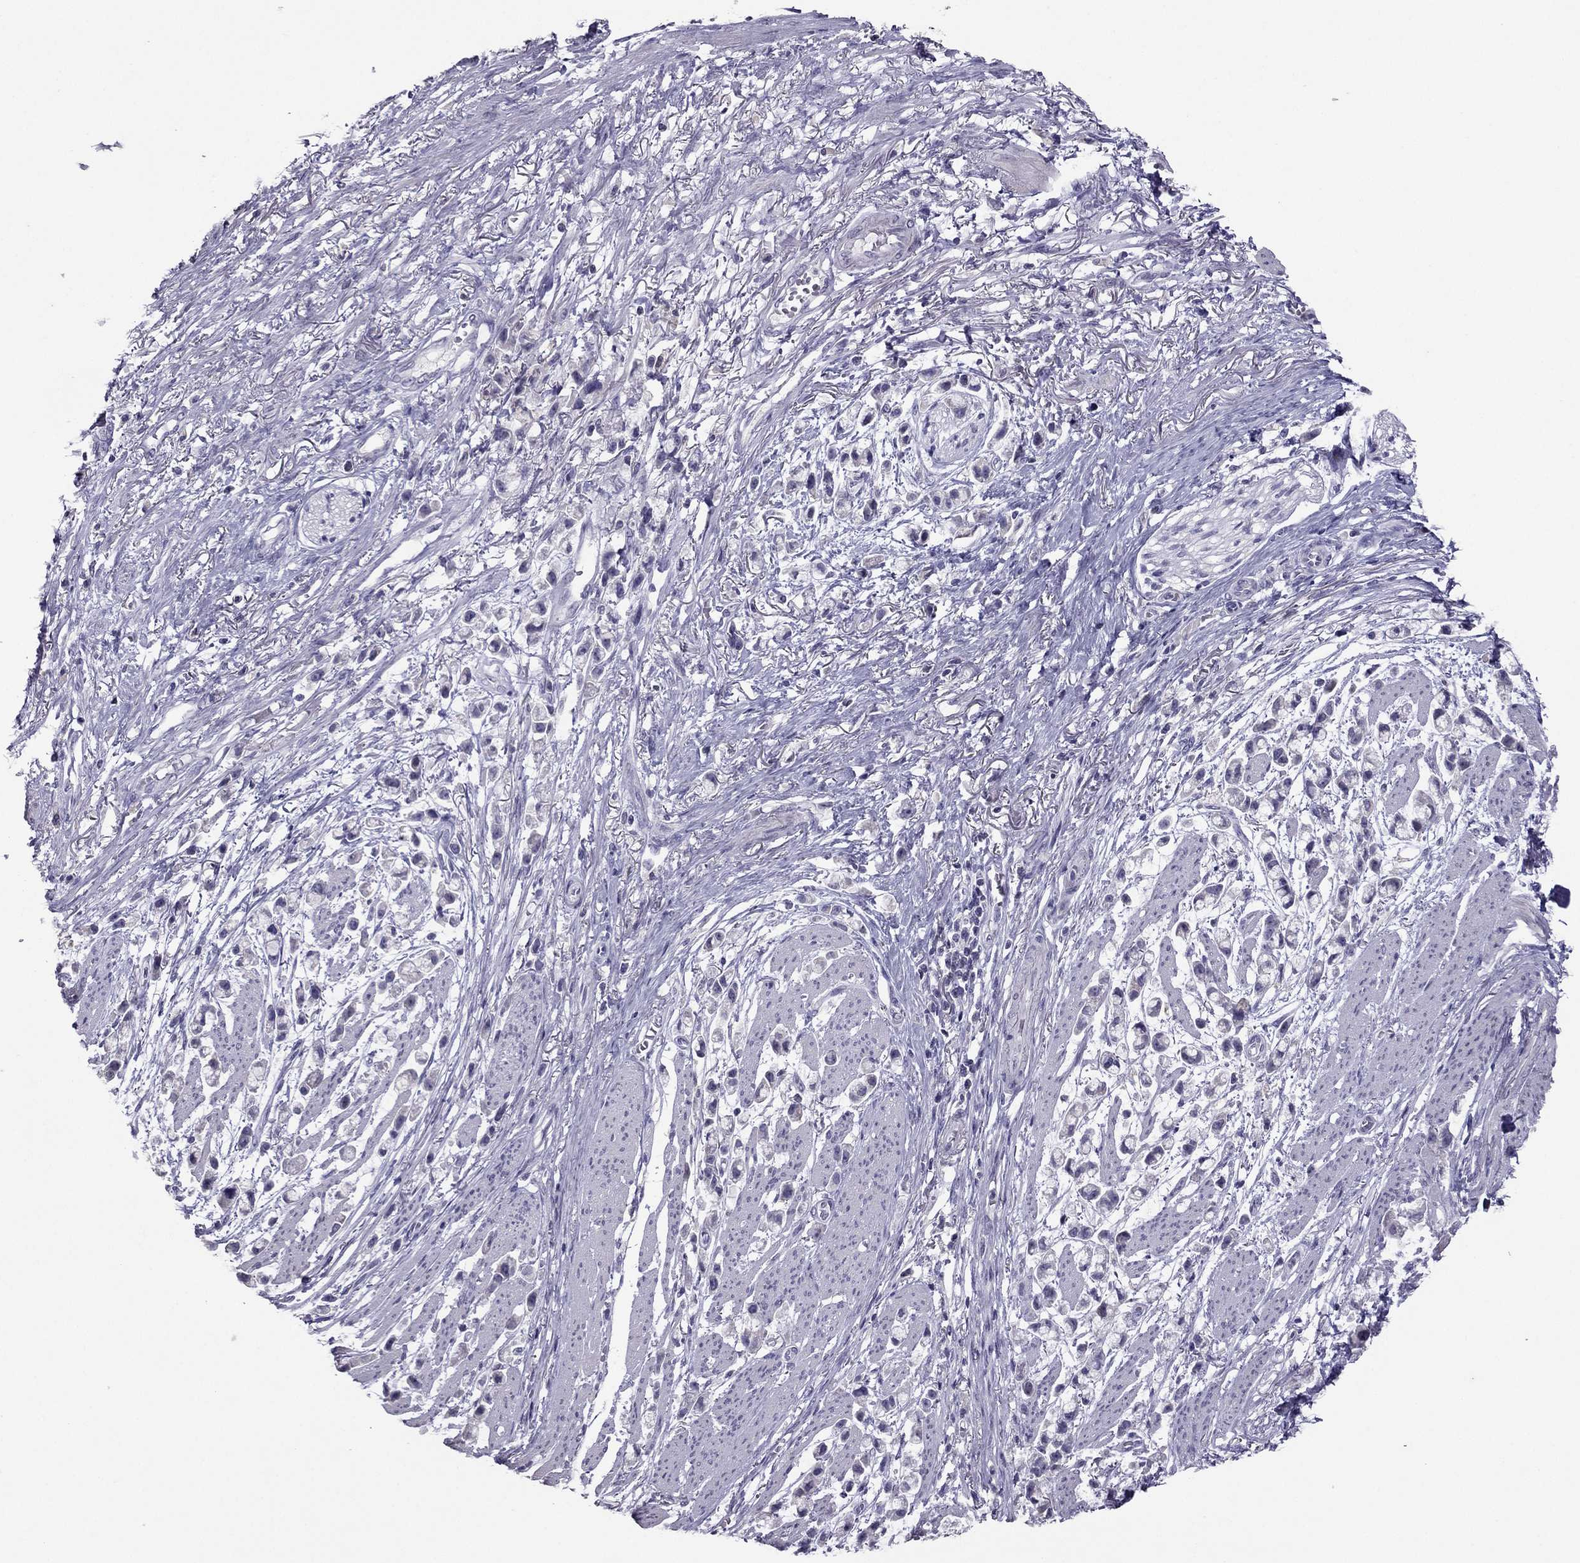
{"staining": {"intensity": "negative", "quantity": "none", "location": "none"}, "tissue": "stomach cancer", "cell_type": "Tumor cells", "image_type": "cancer", "snomed": [{"axis": "morphology", "description": "Adenocarcinoma, NOS"}, {"axis": "topography", "description": "Stomach"}], "caption": "This is an IHC histopathology image of human stomach cancer (adenocarcinoma). There is no expression in tumor cells.", "gene": "RGS8", "patient": {"sex": "female", "age": 81}}